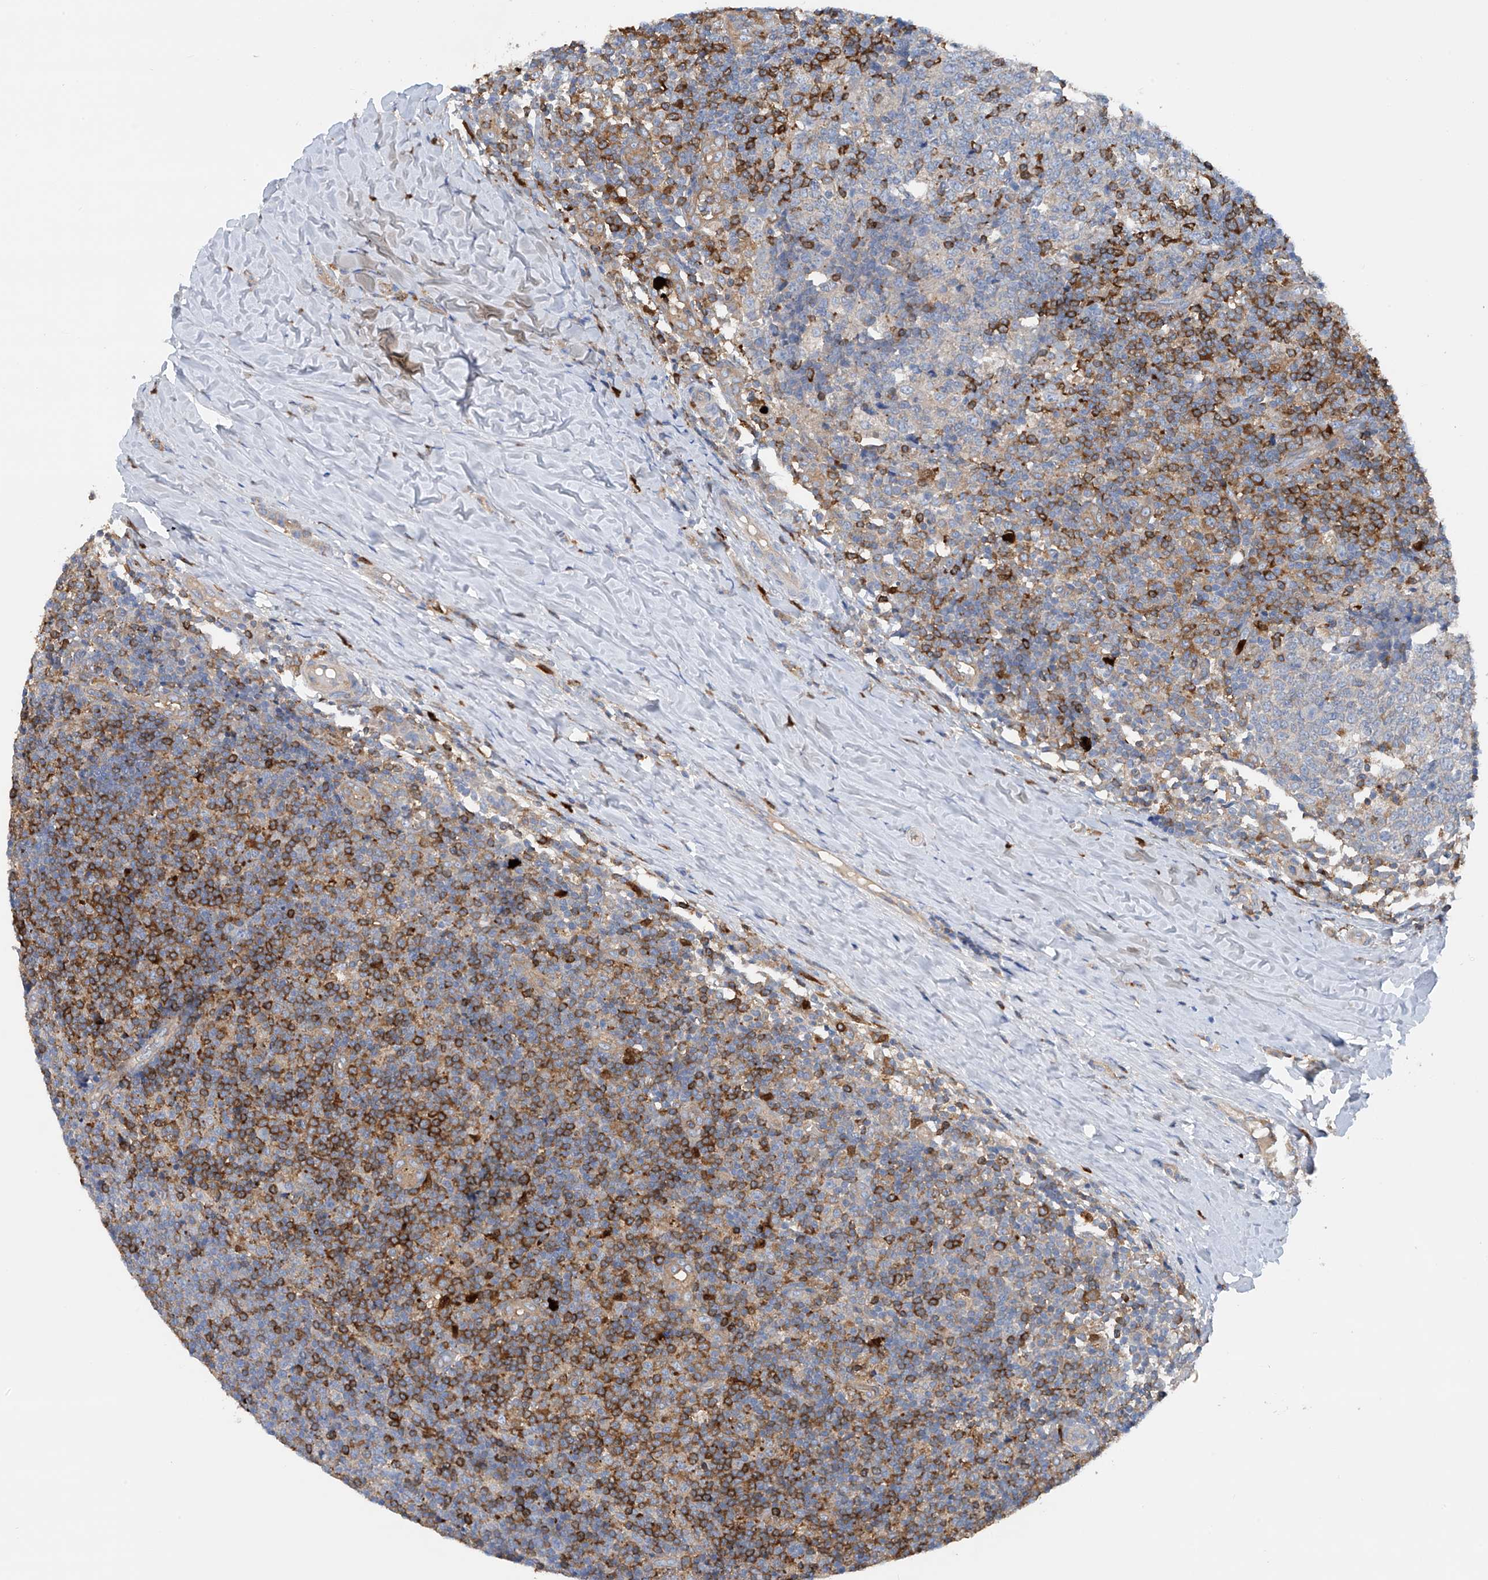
{"staining": {"intensity": "strong", "quantity": "<25%", "location": "cytoplasmic/membranous"}, "tissue": "tonsil", "cell_type": "Germinal center cells", "image_type": "normal", "snomed": [{"axis": "morphology", "description": "Normal tissue, NOS"}, {"axis": "topography", "description": "Tonsil"}], "caption": "Immunohistochemistry (IHC) (DAB) staining of unremarkable human tonsil shows strong cytoplasmic/membranous protein positivity in approximately <25% of germinal center cells.", "gene": "PHACTR2", "patient": {"sex": "female", "age": 19}}